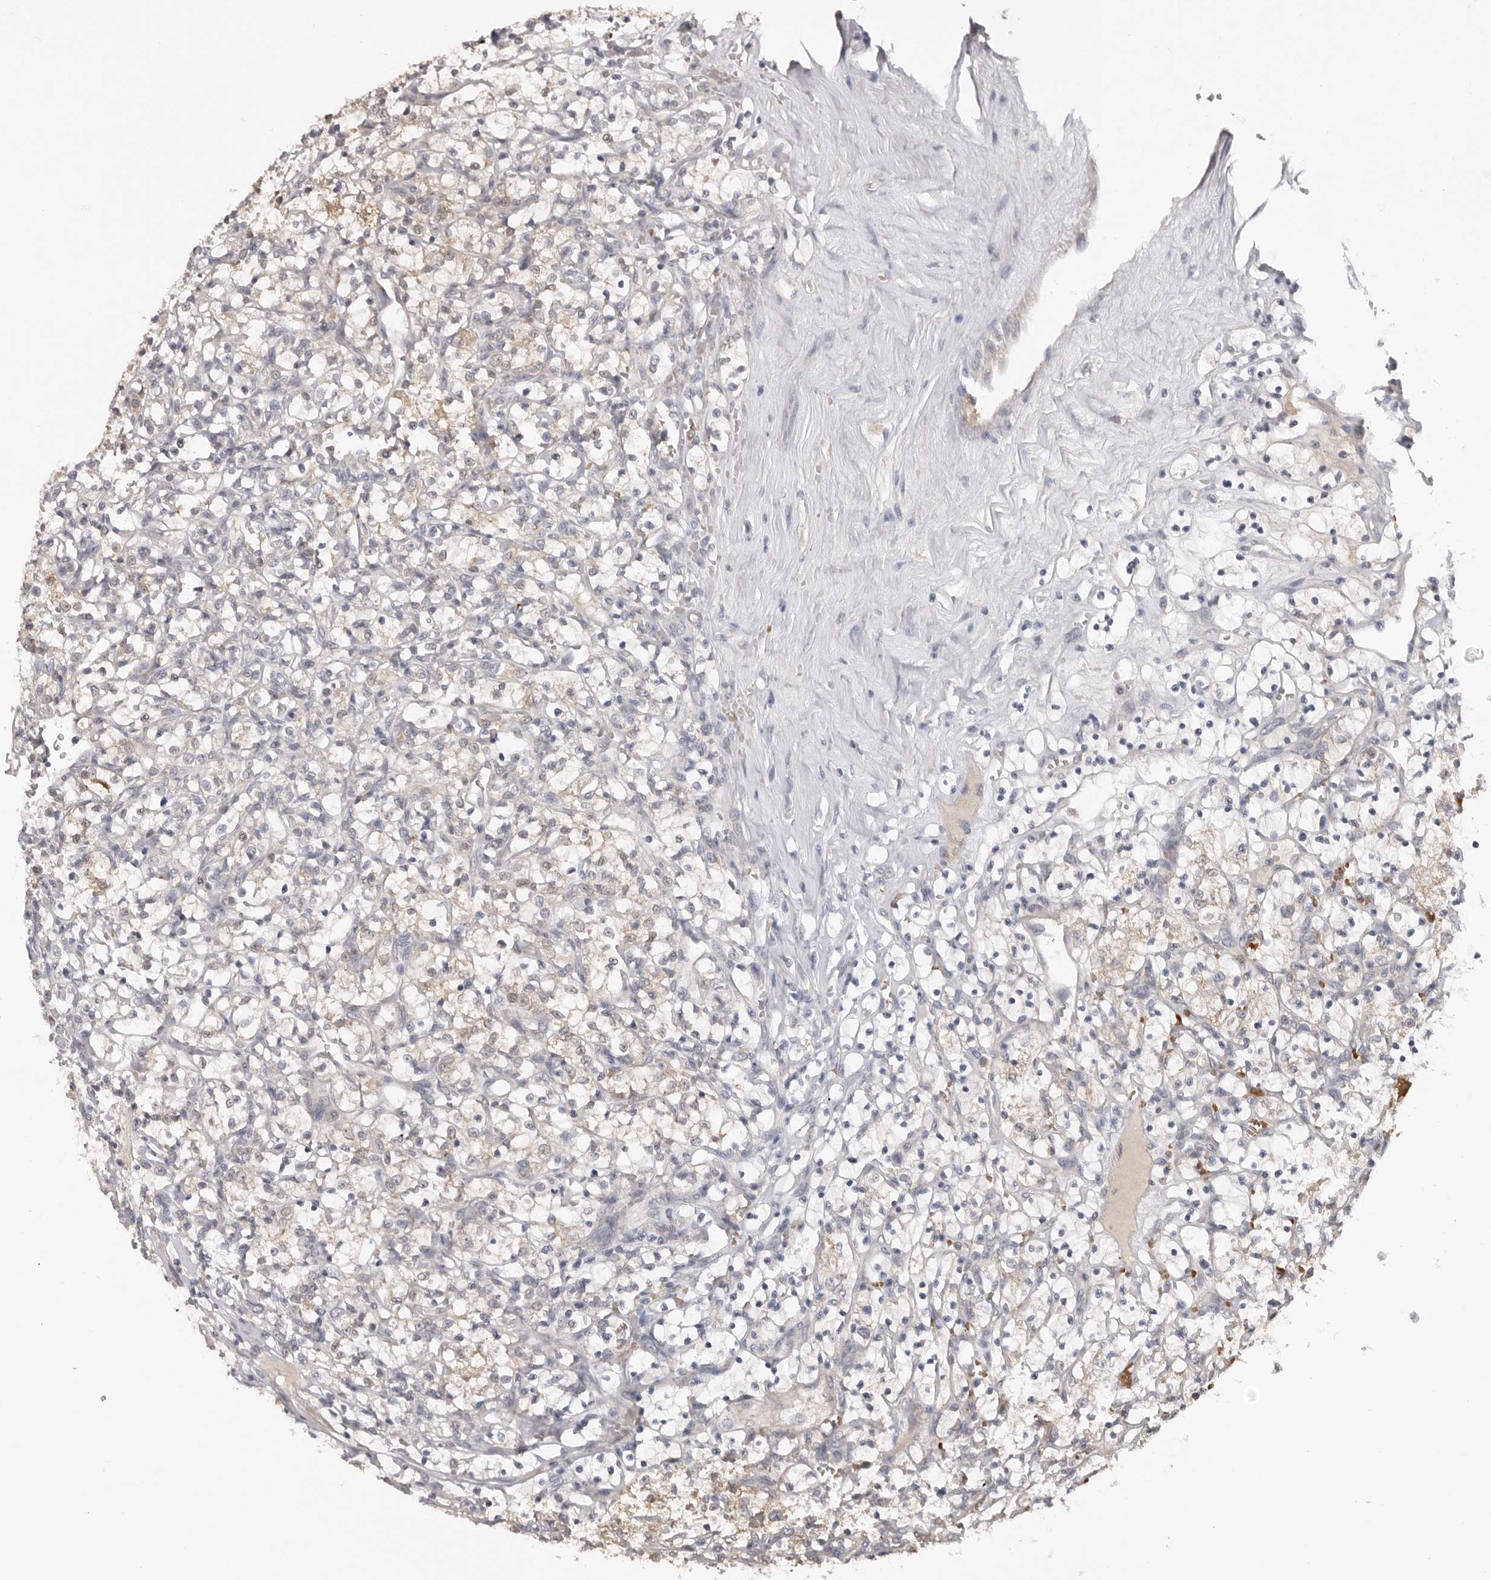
{"staining": {"intensity": "moderate", "quantity": "25%-75%", "location": "cytoplasmic/membranous"}, "tissue": "renal cancer", "cell_type": "Tumor cells", "image_type": "cancer", "snomed": [{"axis": "morphology", "description": "Adenocarcinoma, NOS"}, {"axis": "topography", "description": "Kidney"}], "caption": "High-magnification brightfield microscopy of adenocarcinoma (renal) stained with DAB (3,3'-diaminobenzidine) (brown) and counterstained with hematoxylin (blue). tumor cells exhibit moderate cytoplasmic/membranous positivity is seen in about25%-75% of cells.", "gene": "TNR", "patient": {"sex": "female", "age": 69}}